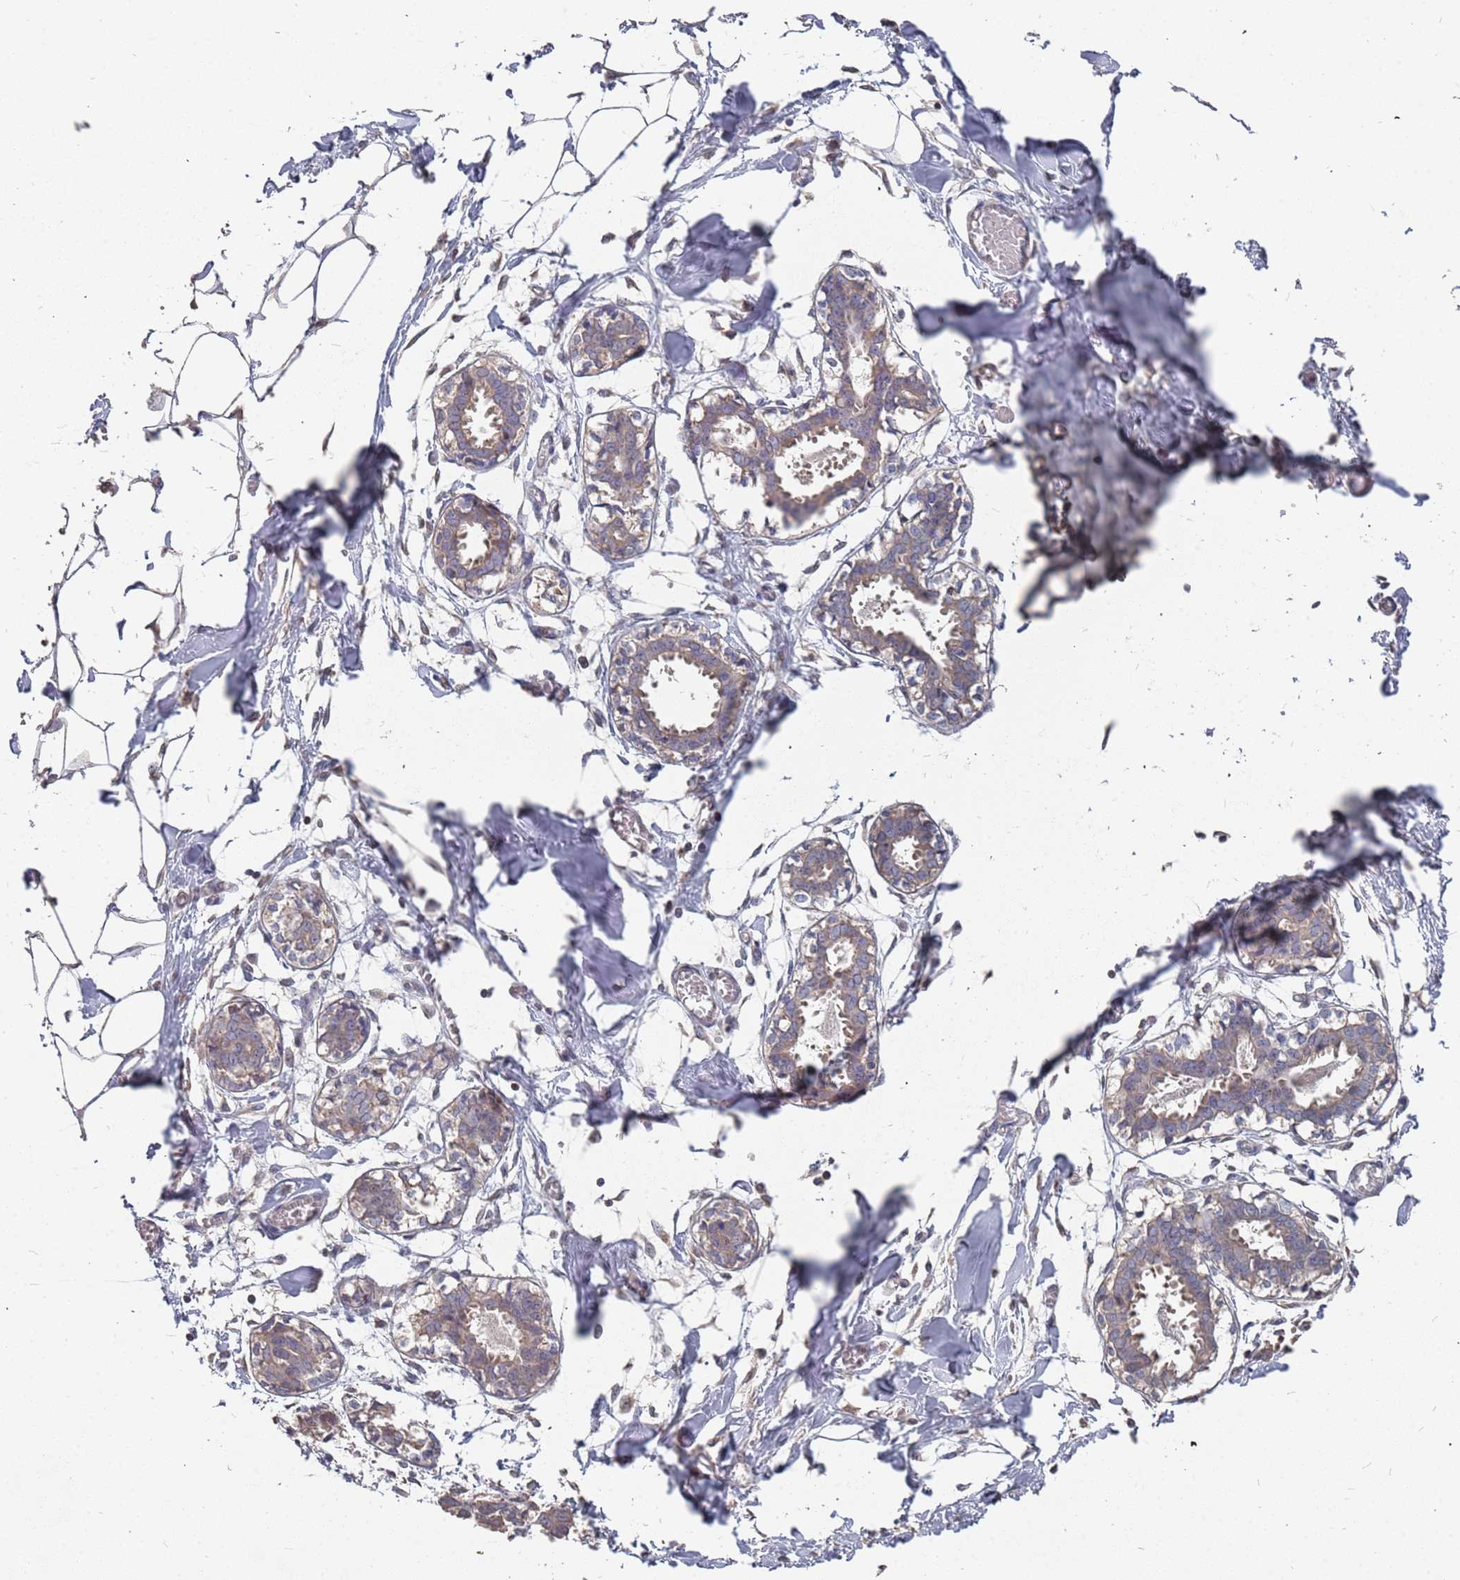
{"staining": {"intensity": "negative", "quantity": "none", "location": "none"}, "tissue": "breast", "cell_type": "Adipocytes", "image_type": "normal", "snomed": [{"axis": "morphology", "description": "Normal tissue, NOS"}, {"axis": "topography", "description": "Breast"}], "caption": "This is an immunohistochemistry photomicrograph of unremarkable breast. There is no staining in adipocytes.", "gene": "TCEANC2", "patient": {"sex": "female", "age": 27}}